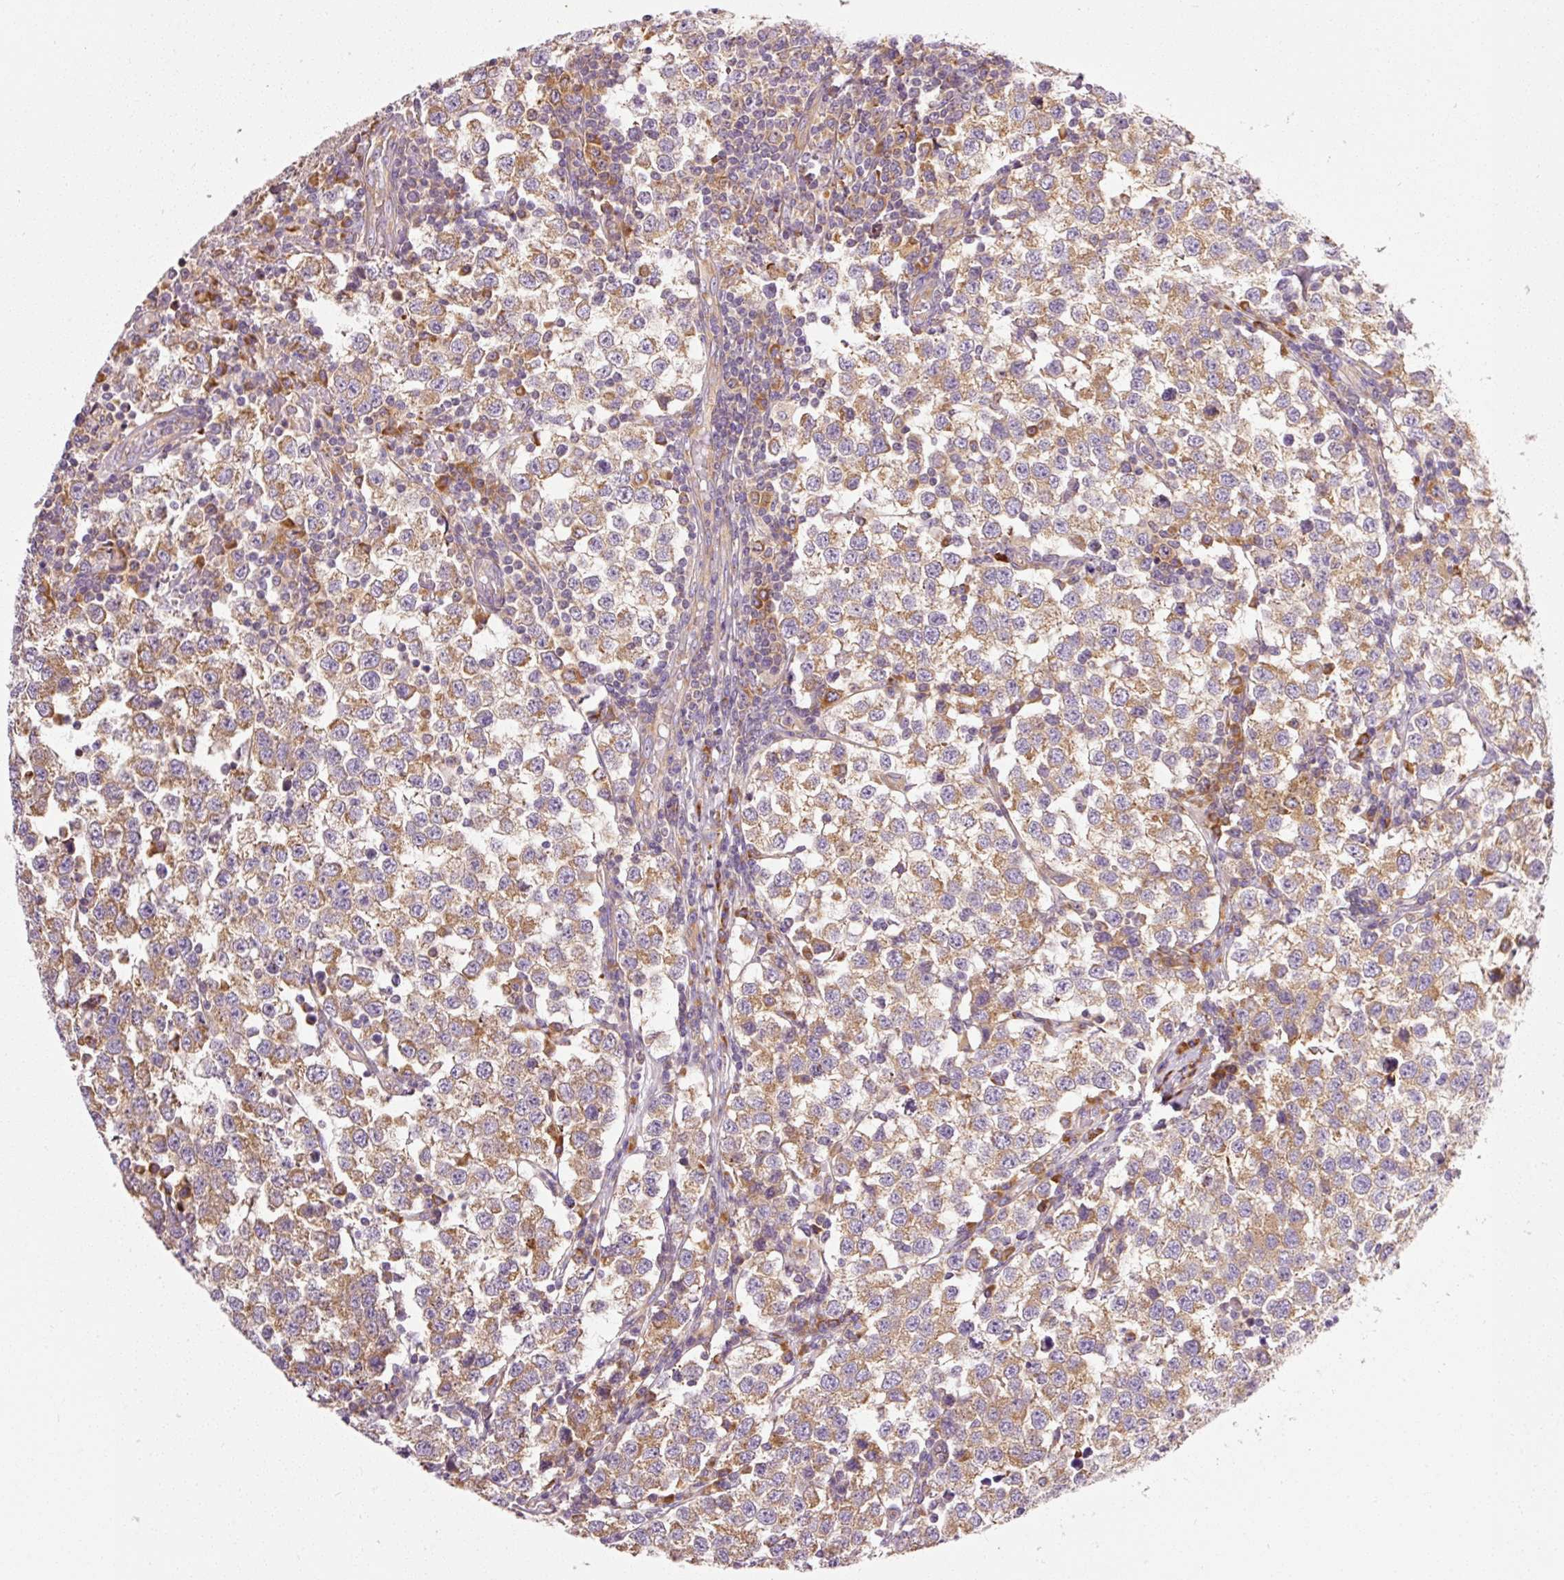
{"staining": {"intensity": "moderate", "quantity": ">75%", "location": "cytoplasmic/membranous"}, "tissue": "testis cancer", "cell_type": "Tumor cells", "image_type": "cancer", "snomed": [{"axis": "morphology", "description": "Seminoma, NOS"}, {"axis": "topography", "description": "Testis"}], "caption": "IHC image of human testis cancer (seminoma) stained for a protein (brown), which shows medium levels of moderate cytoplasmic/membranous staining in approximately >75% of tumor cells.", "gene": "RPL10A", "patient": {"sex": "male", "age": 34}}